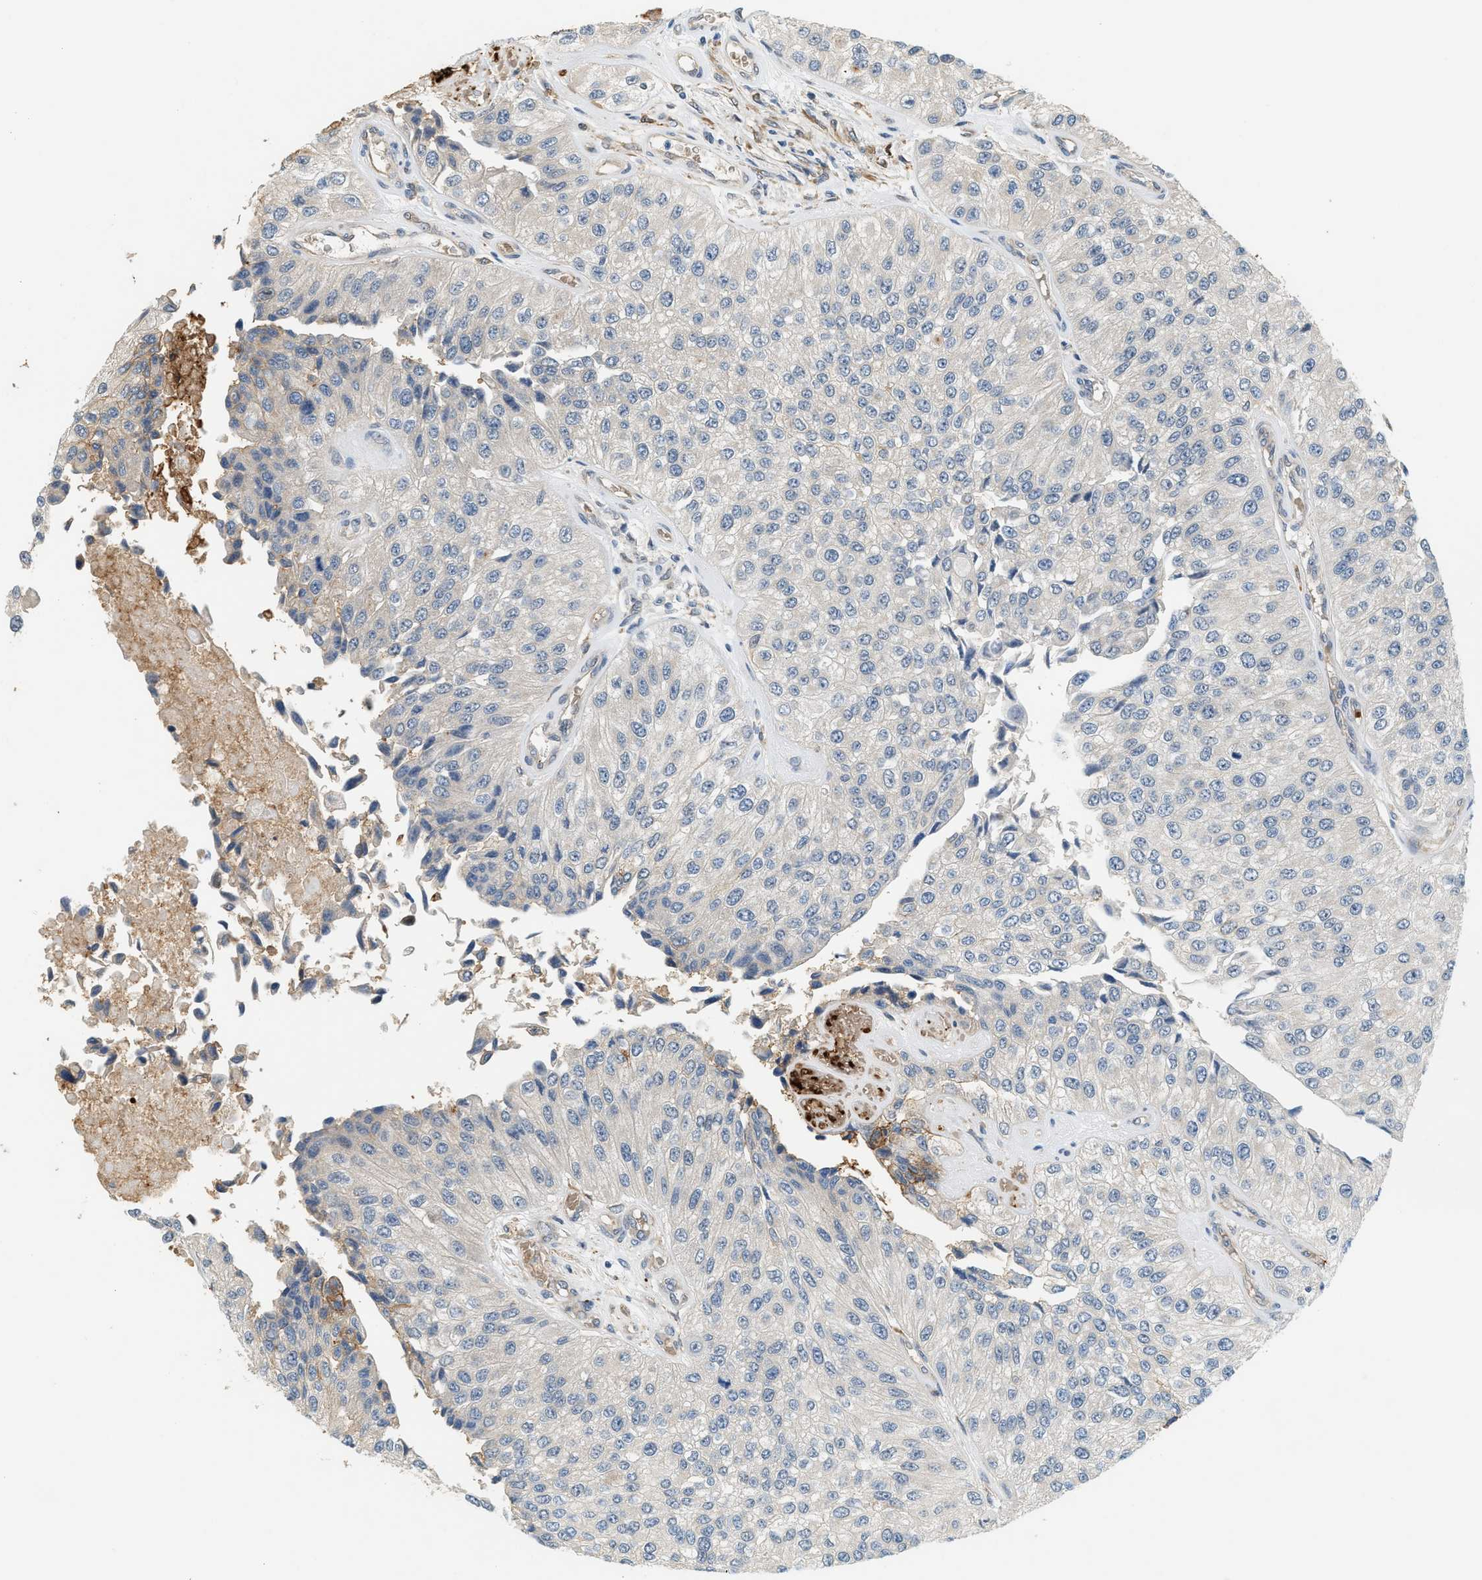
{"staining": {"intensity": "negative", "quantity": "none", "location": "none"}, "tissue": "urothelial cancer", "cell_type": "Tumor cells", "image_type": "cancer", "snomed": [{"axis": "morphology", "description": "Urothelial carcinoma, High grade"}, {"axis": "topography", "description": "Kidney"}, {"axis": "topography", "description": "Urinary bladder"}], "caption": "This is an IHC histopathology image of urothelial cancer. There is no expression in tumor cells.", "gene": "CYTH2", "patient": {"sex": "male", "age": 77}}